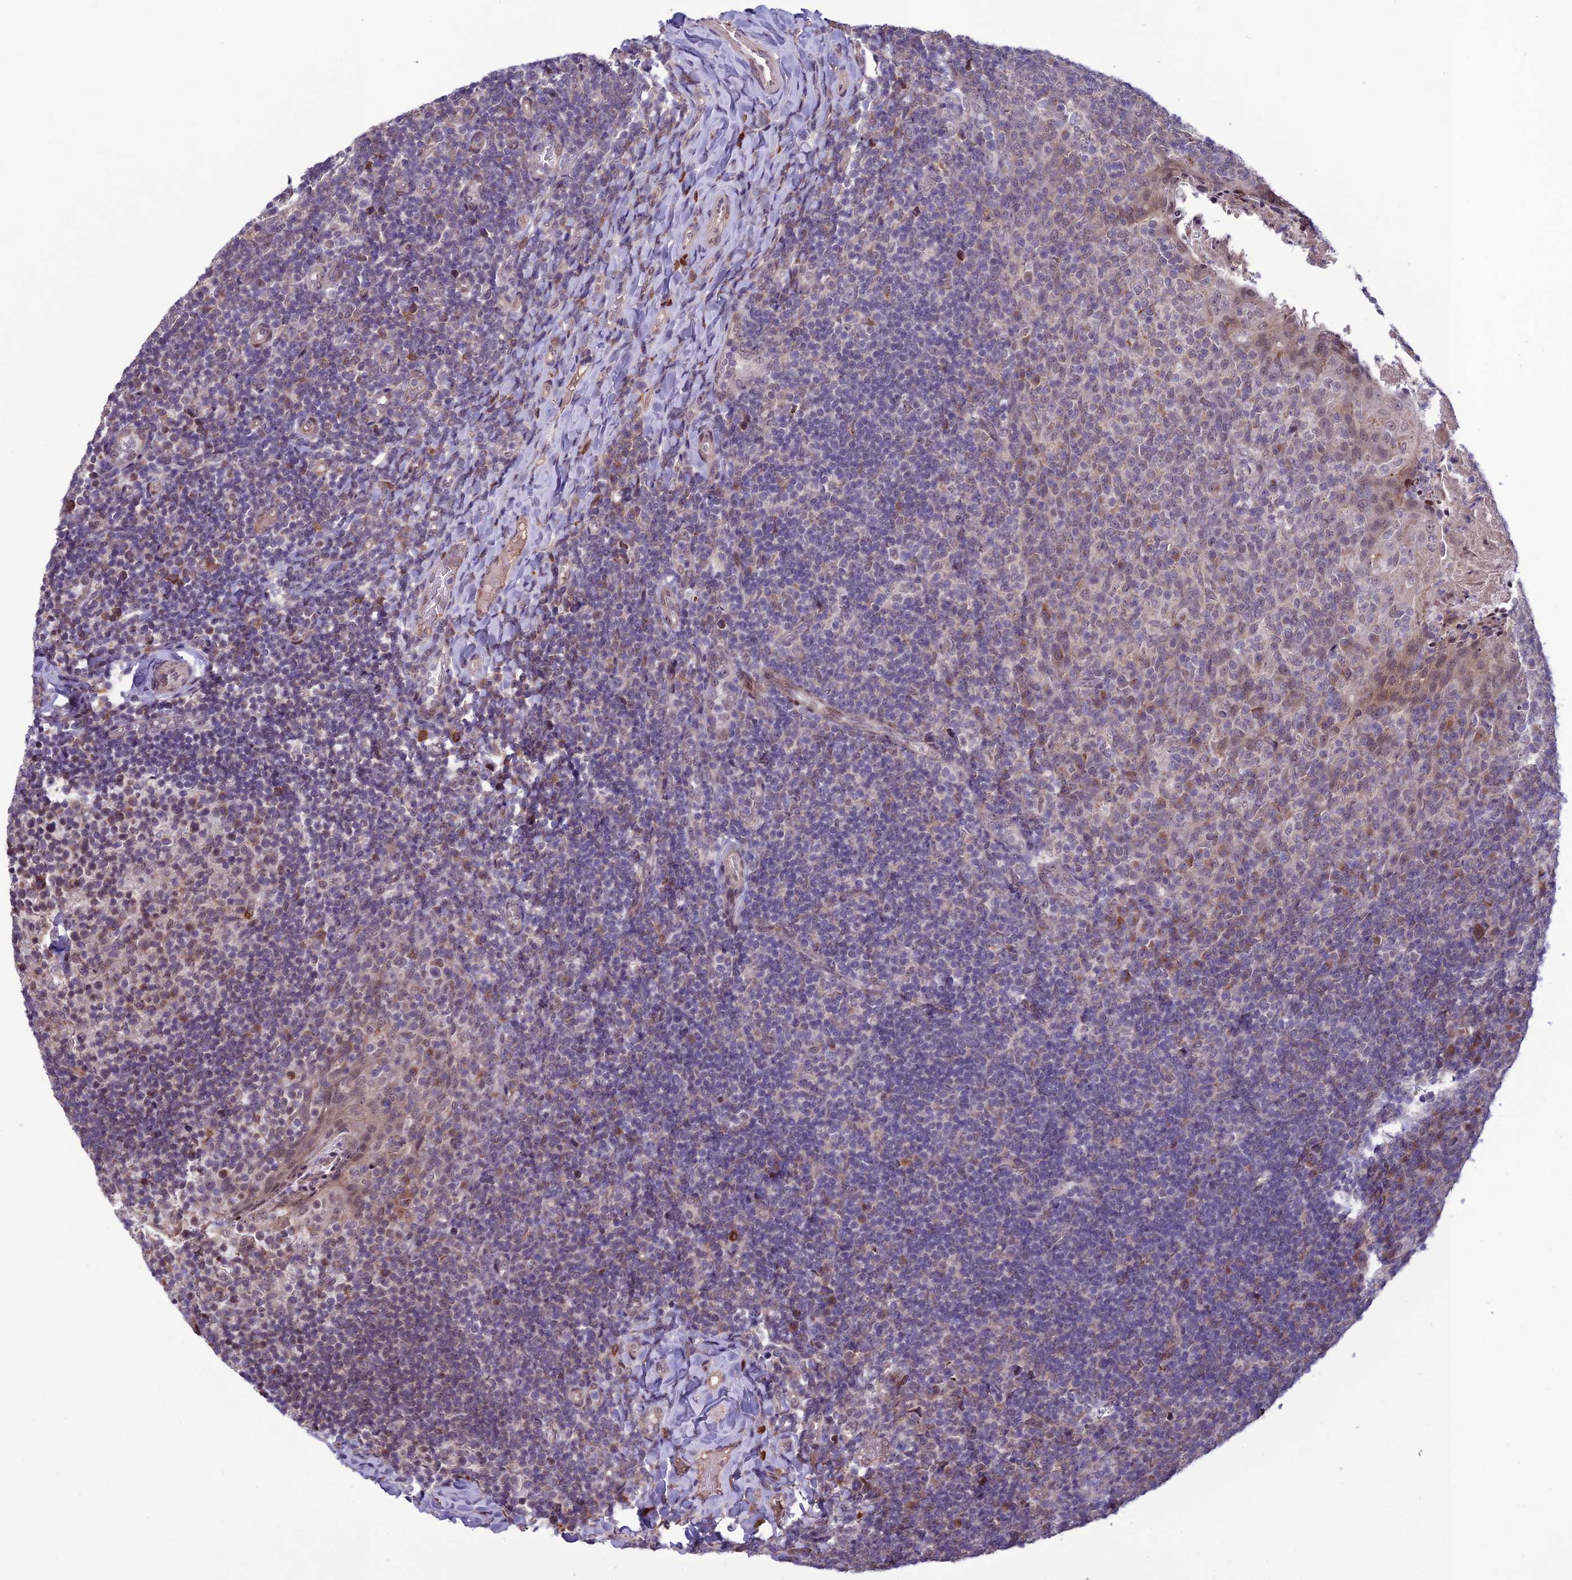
{"staining": {"intensity": "weak", "quantity": "<25%", "location": "nuclear"}, "tissue": "tonsil", "cell_type": "Germinal center cells", "image_type": "normal", "snomed": [{"axis": "morphology", "description": "Normal tissue, NOS"}, {"axis": "topography", "description": "Tonsil"}], "caption": "IHC of unremarkable tonsil demonstrates no positivity in germinal center cells. Nuclei are stained in blue.", "gene": "FBRS", "patient": {"sex": "female", "age": 10}}